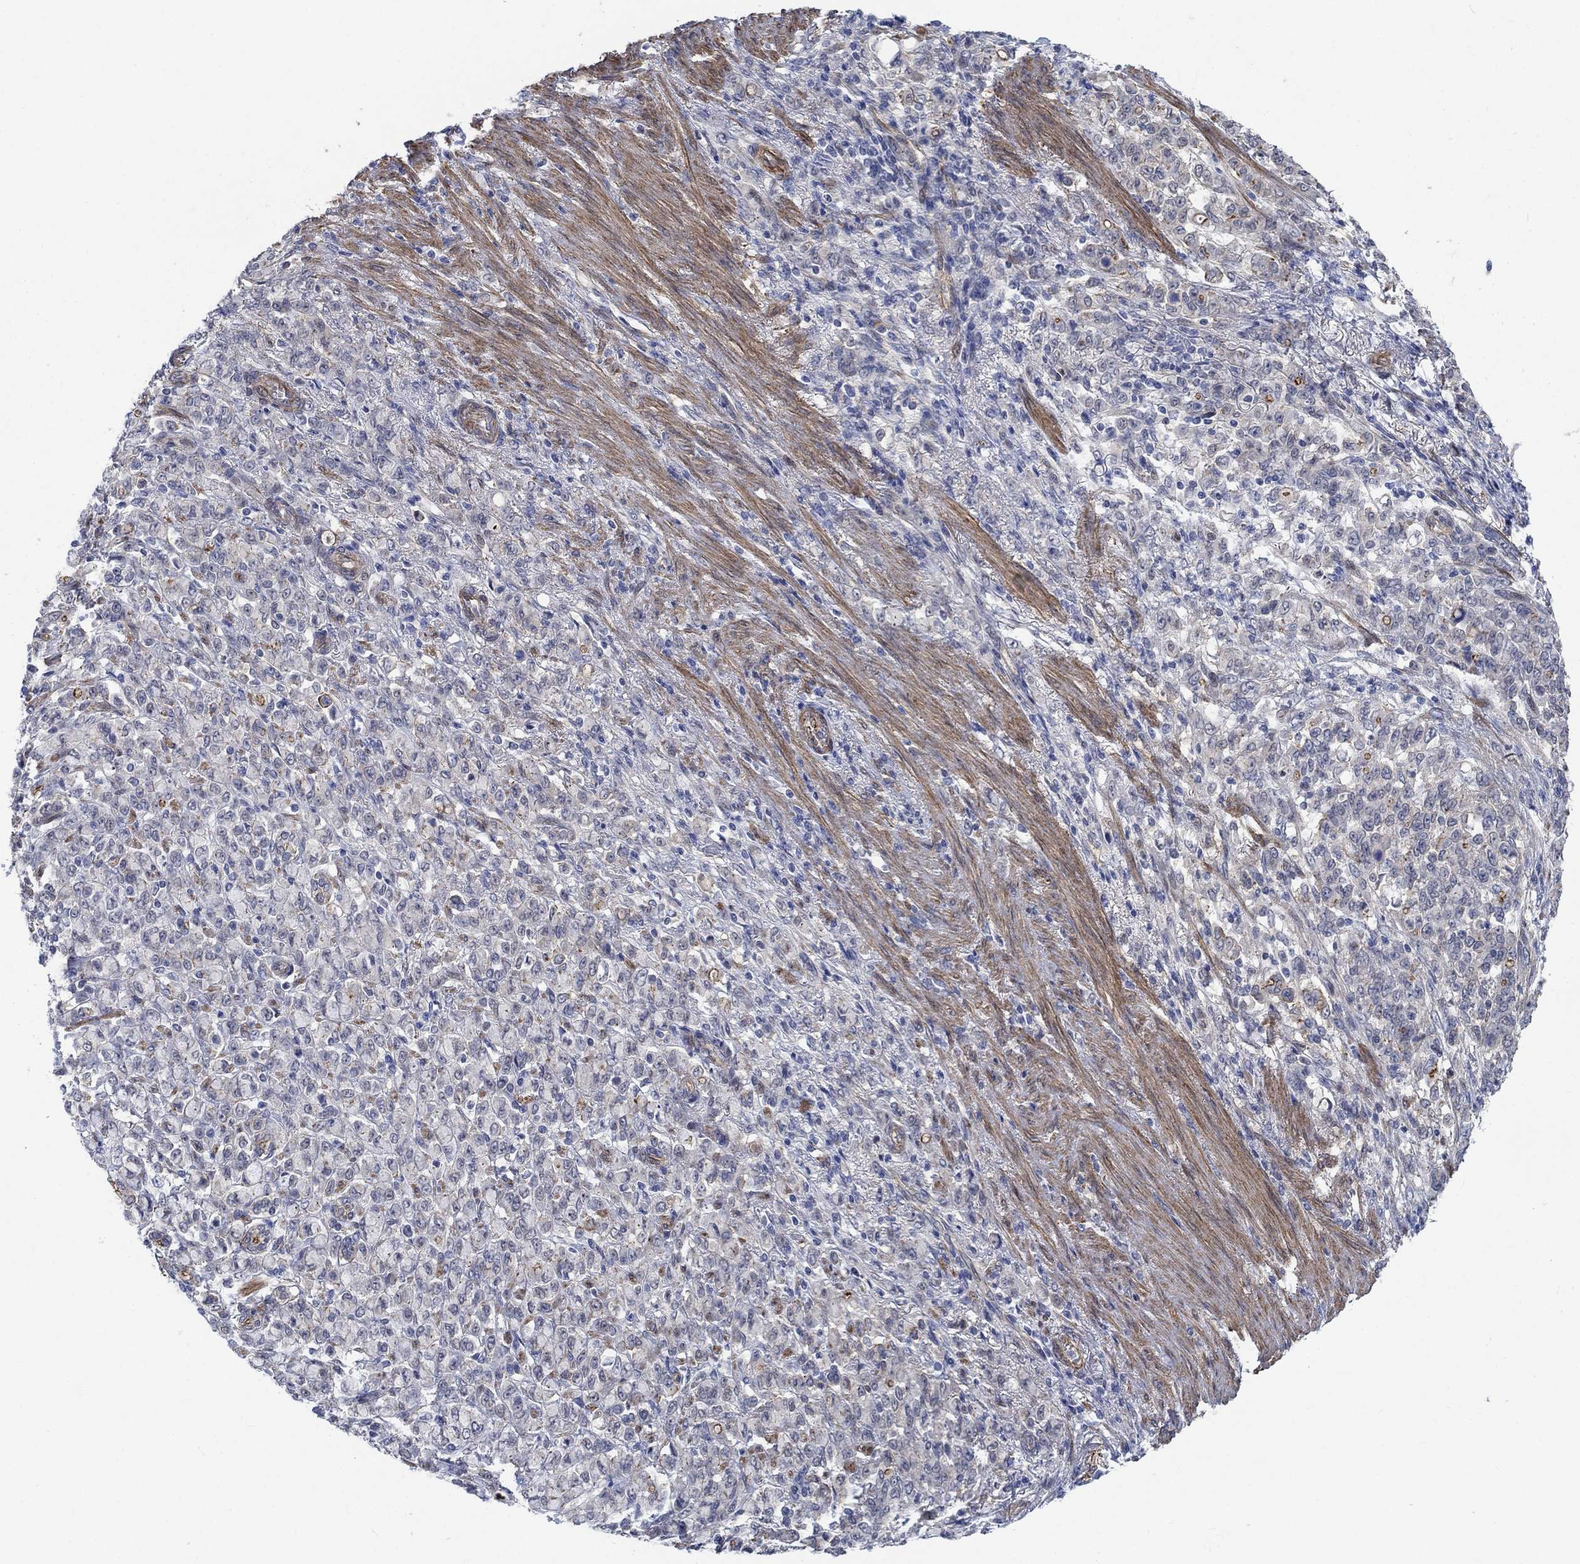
{"staining": {"intensity": "strong", "quantity": "<25%", "location": "cytoplasmic/membranous"}, "tissue": "stomach cancer", "cell_type": "Tumor cells", "image_type": "cancer", "snomed": [{"axis": "morphology", "description": "Normal tissue, NOS"}, {"axis": "morphology", "description": "Adenocarcinoma, NOS"}, {"axis": "topography", "description": "Stomach"}], "caption": "This photomicrograph demonstrates IHC staining of stomach cancer, with medium strong cytoplasmic/membranous staining in about <25% of tumor cells.", "gene": "KCNH8", "patient": {"sex": "female", "age": 79}}